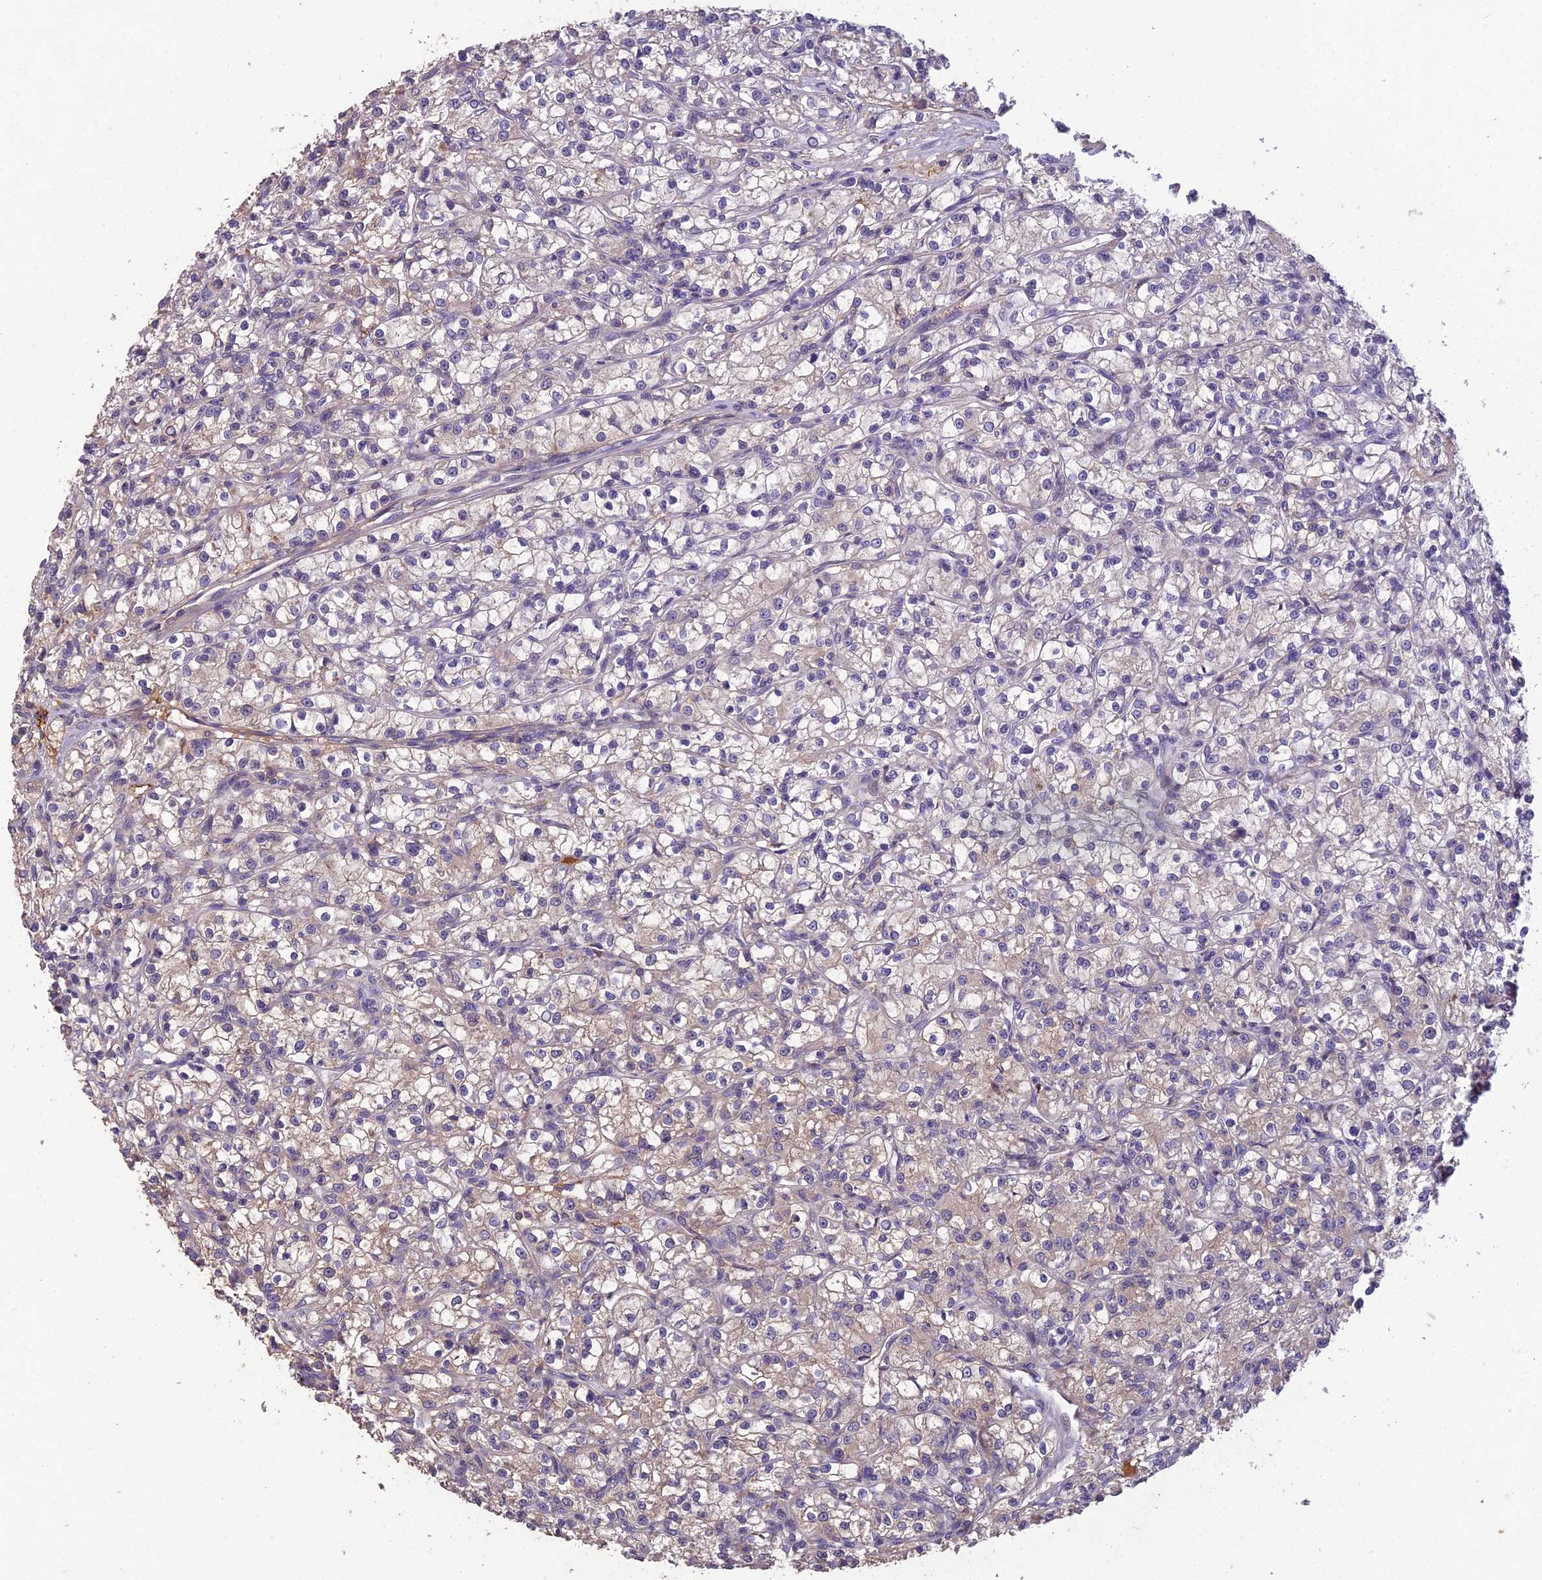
{"staining": {"intensity": "negative", "quantity": "none", "location": "none"}, "tissue": "renal cancer", "cell_type": "Tumor cells", "image_type": "cancer", "snomed": [{"axis": "morphology", "description": "Adenocarcinoma, NOS"}, {"axis": "topography", "description": "Kidney"}], "caption": "Immunohistochemistry of human renal cancer (adenocarcinoma) displays no staining in tumor cells. (DAB (3,3'-diaminobenzidine) IHC visualized using brightfield microscopy, high magnification).", "gene": "CEACAM16", "patient": {"sex": "female", "age": 59}}